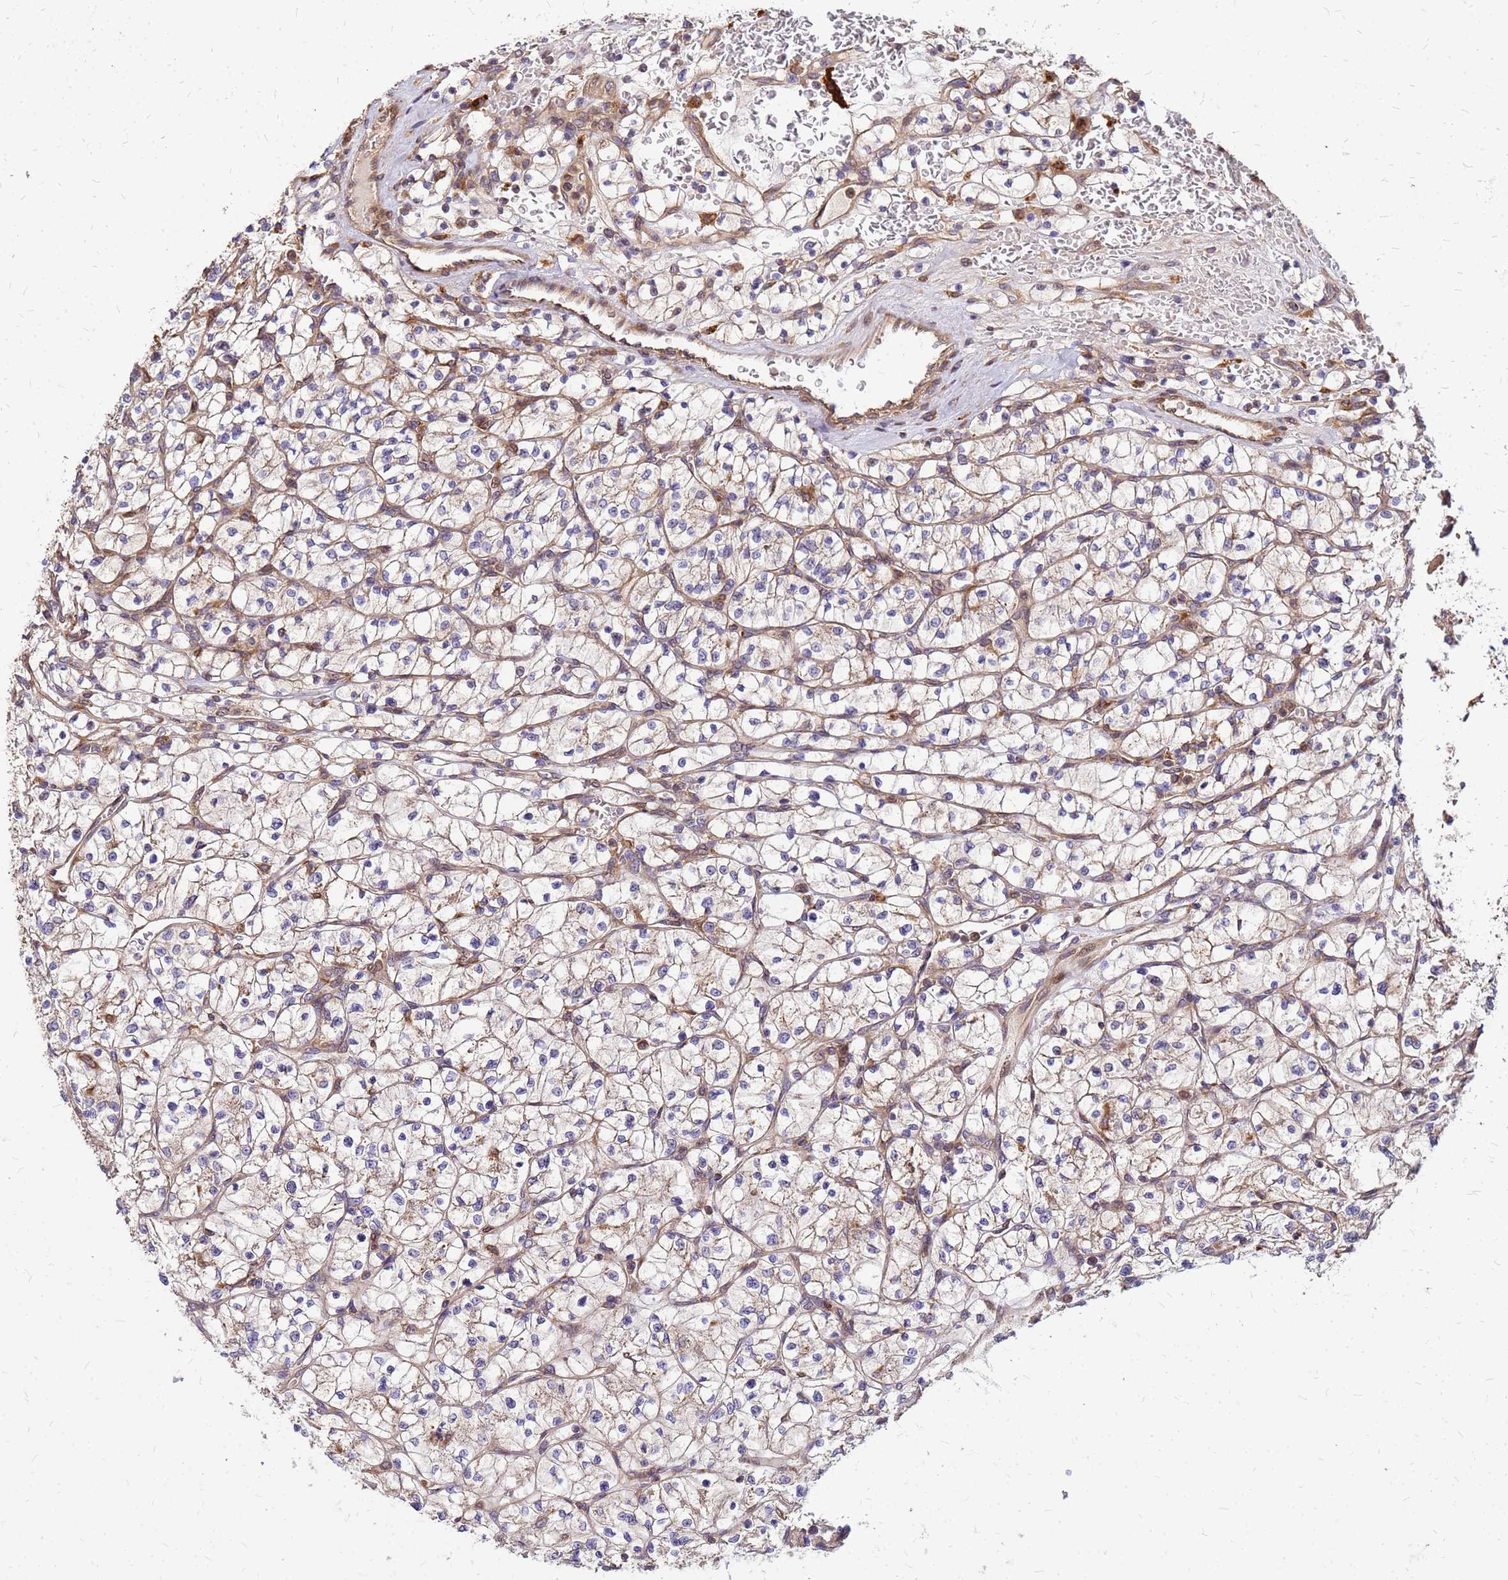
{"staining": {"intensity": "weak", "quantity": "<25%", "location": "cytoplasmic/membranous"}, "tissue": "renal cancer", "cell_type": "Tumor cells", "image_type": "cancer", "snomed": [{"axis": "morphology", "description": "Adenocarcinoma, NOS"}, {"axis": "topography", "description": "Kidney"}], "caption": "DAB (3,3'-diaminobenzidine) immunohistochemical staining of human renal cancer (adenocarcinoma) exhibits no significant staining in tumor cells.", "gene": "CYBC1", "patient": {"sex": "female", "age": 64}}